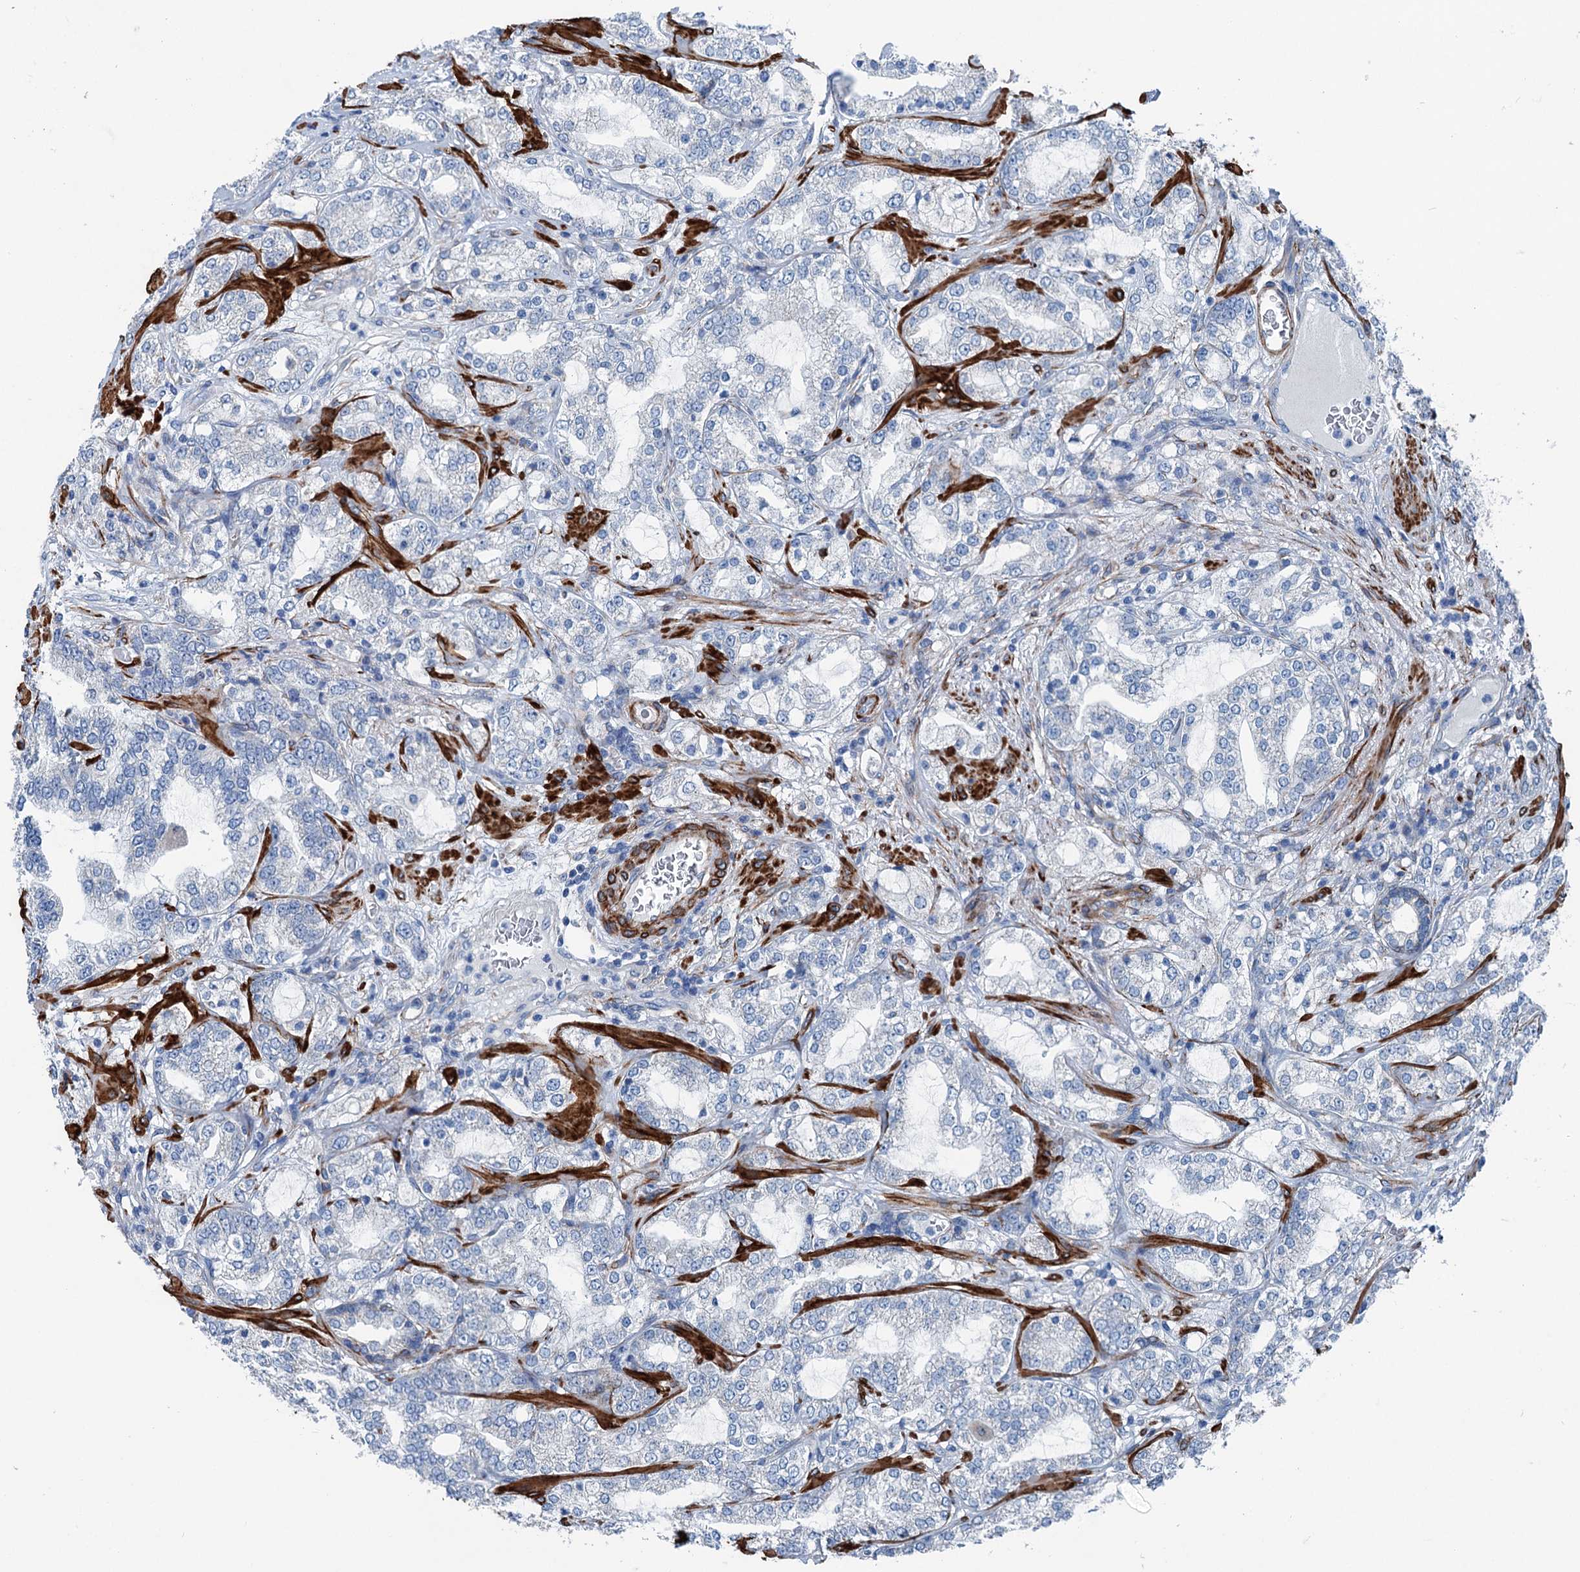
{"staining": {"intensity": "negative", "quantity": "none", "location": "none"}, "tissue": "prostate cancer", "cell_type": "Tumor cells", "image_type": "cancer", "snomed": [{"axis": "morphology", "description": "Adenocarcinoma, High grade"}, {"axis": "topography", "description": "Prostate"}], "caption": "Human adenocarcinoma (high-grade) (prostate) stained for a protein using IHC reveals no positivity in tumor cells.", "gene": "CALCOCO1", "patient": {"sex": "male", "age": 64}}